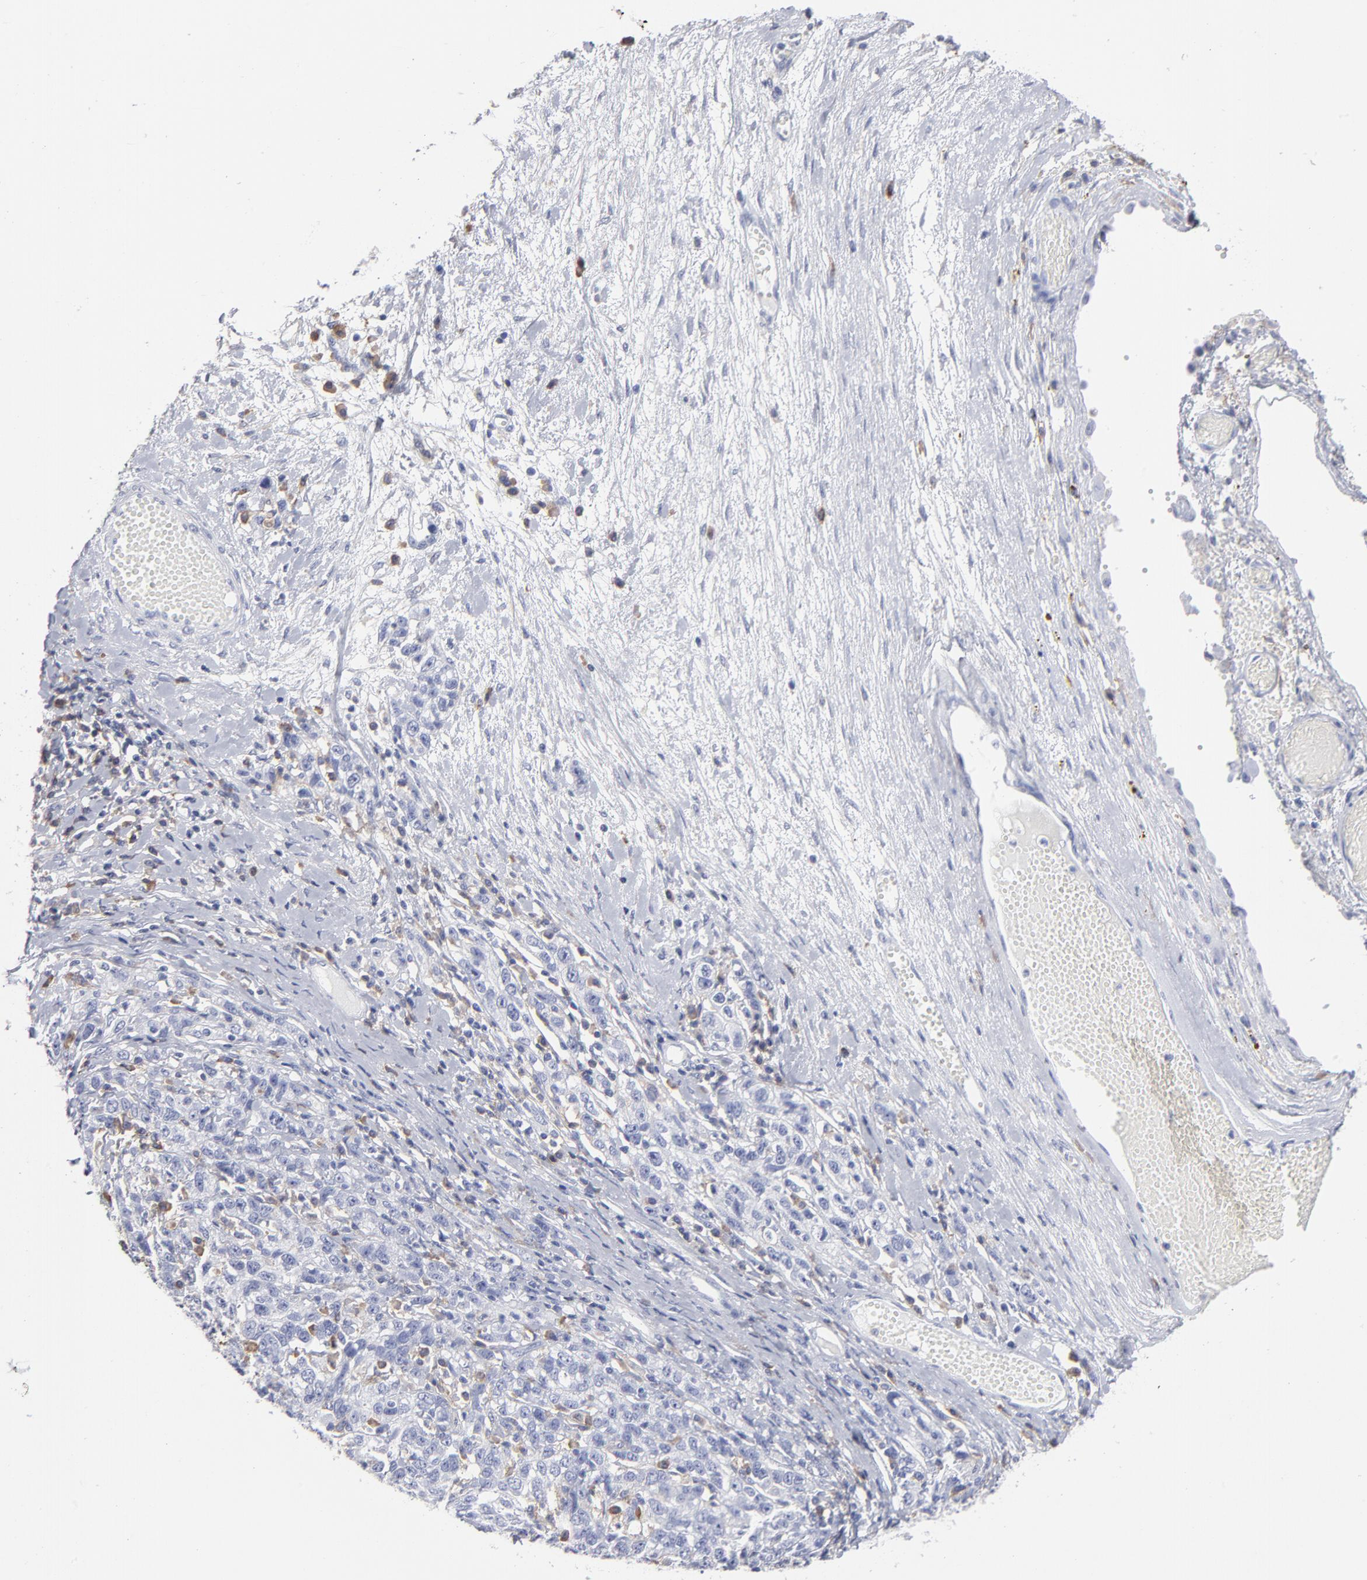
{"staining": {"intensity": "negative", "quantity": "none", "location": "none"}, "tissue": "ovarian cancer", "cell_type": "Tumor cells", "image_type": "cancer", "snomed": [{"axis": "morphology", "description": "Cystadenocarcinoma, serous, NOS"}, {"axis": "topography", "description": "Ovary"}], "caption": "Tumor cells are negative for protein expression in human ovarian serous cystadenocarcinoma.", "gene": "LAT2", "patient": {"sex": "female", "age": 71}}